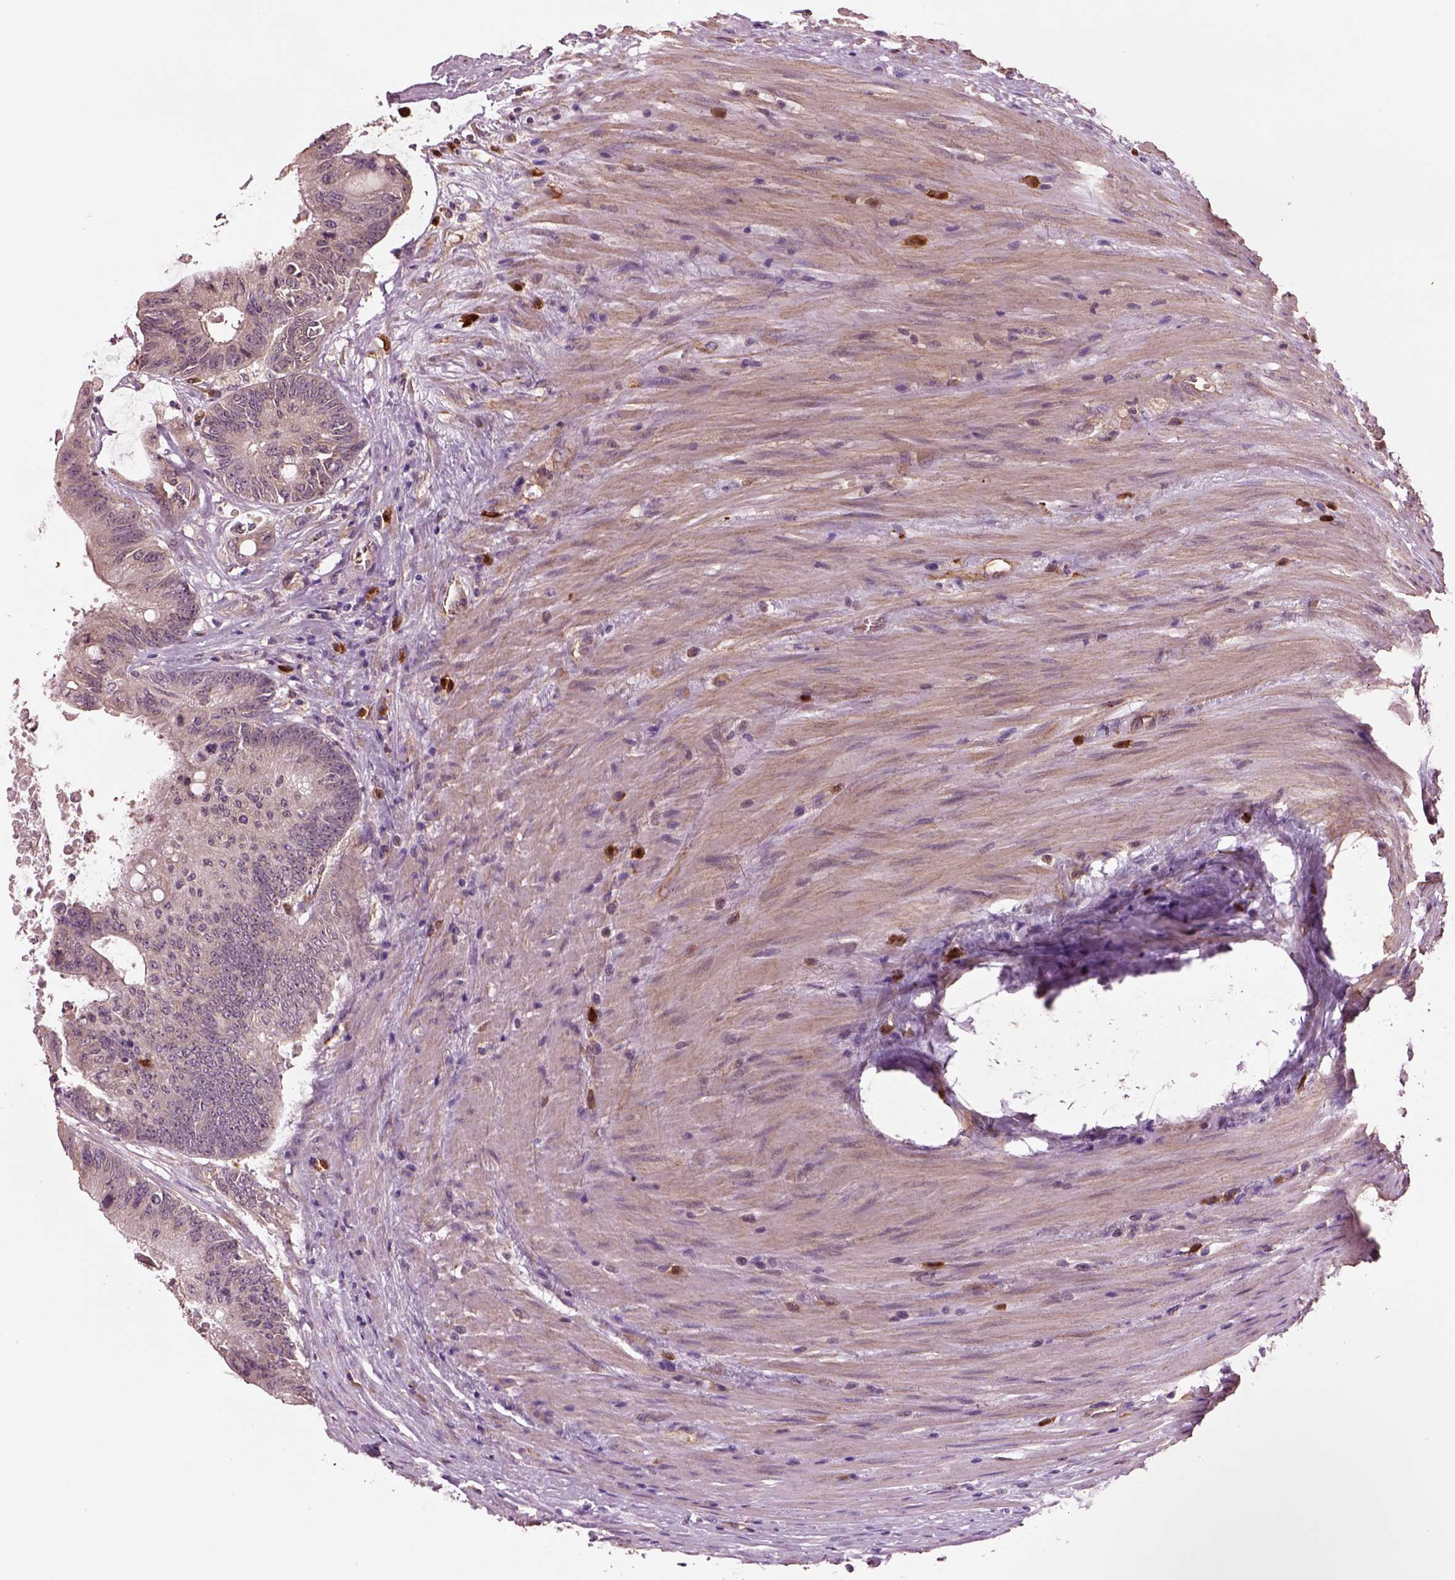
{"staining": {"intensity": "negative", "quantity": "none", "location": "none"}, "tissue": "colorectal cancer", "cell_type": "Tumor cells", "image_type": "cancer", "snomed": [{"axis": "morphology", "description": "Adenocarcinoma, NOS"}, {"axis": "topography", "description": "Rectum"}], "caption": "High magnification brightfield microscopy of colorectal adenocarcinoma stained with DAB (3,3'-diaminobenzidine) (brown) and counterstained with hematoxylin (blue): tumor cells show no significant positivity.", "gene": "HTR1B", "patient": {"sex": "male", "age": 59}}